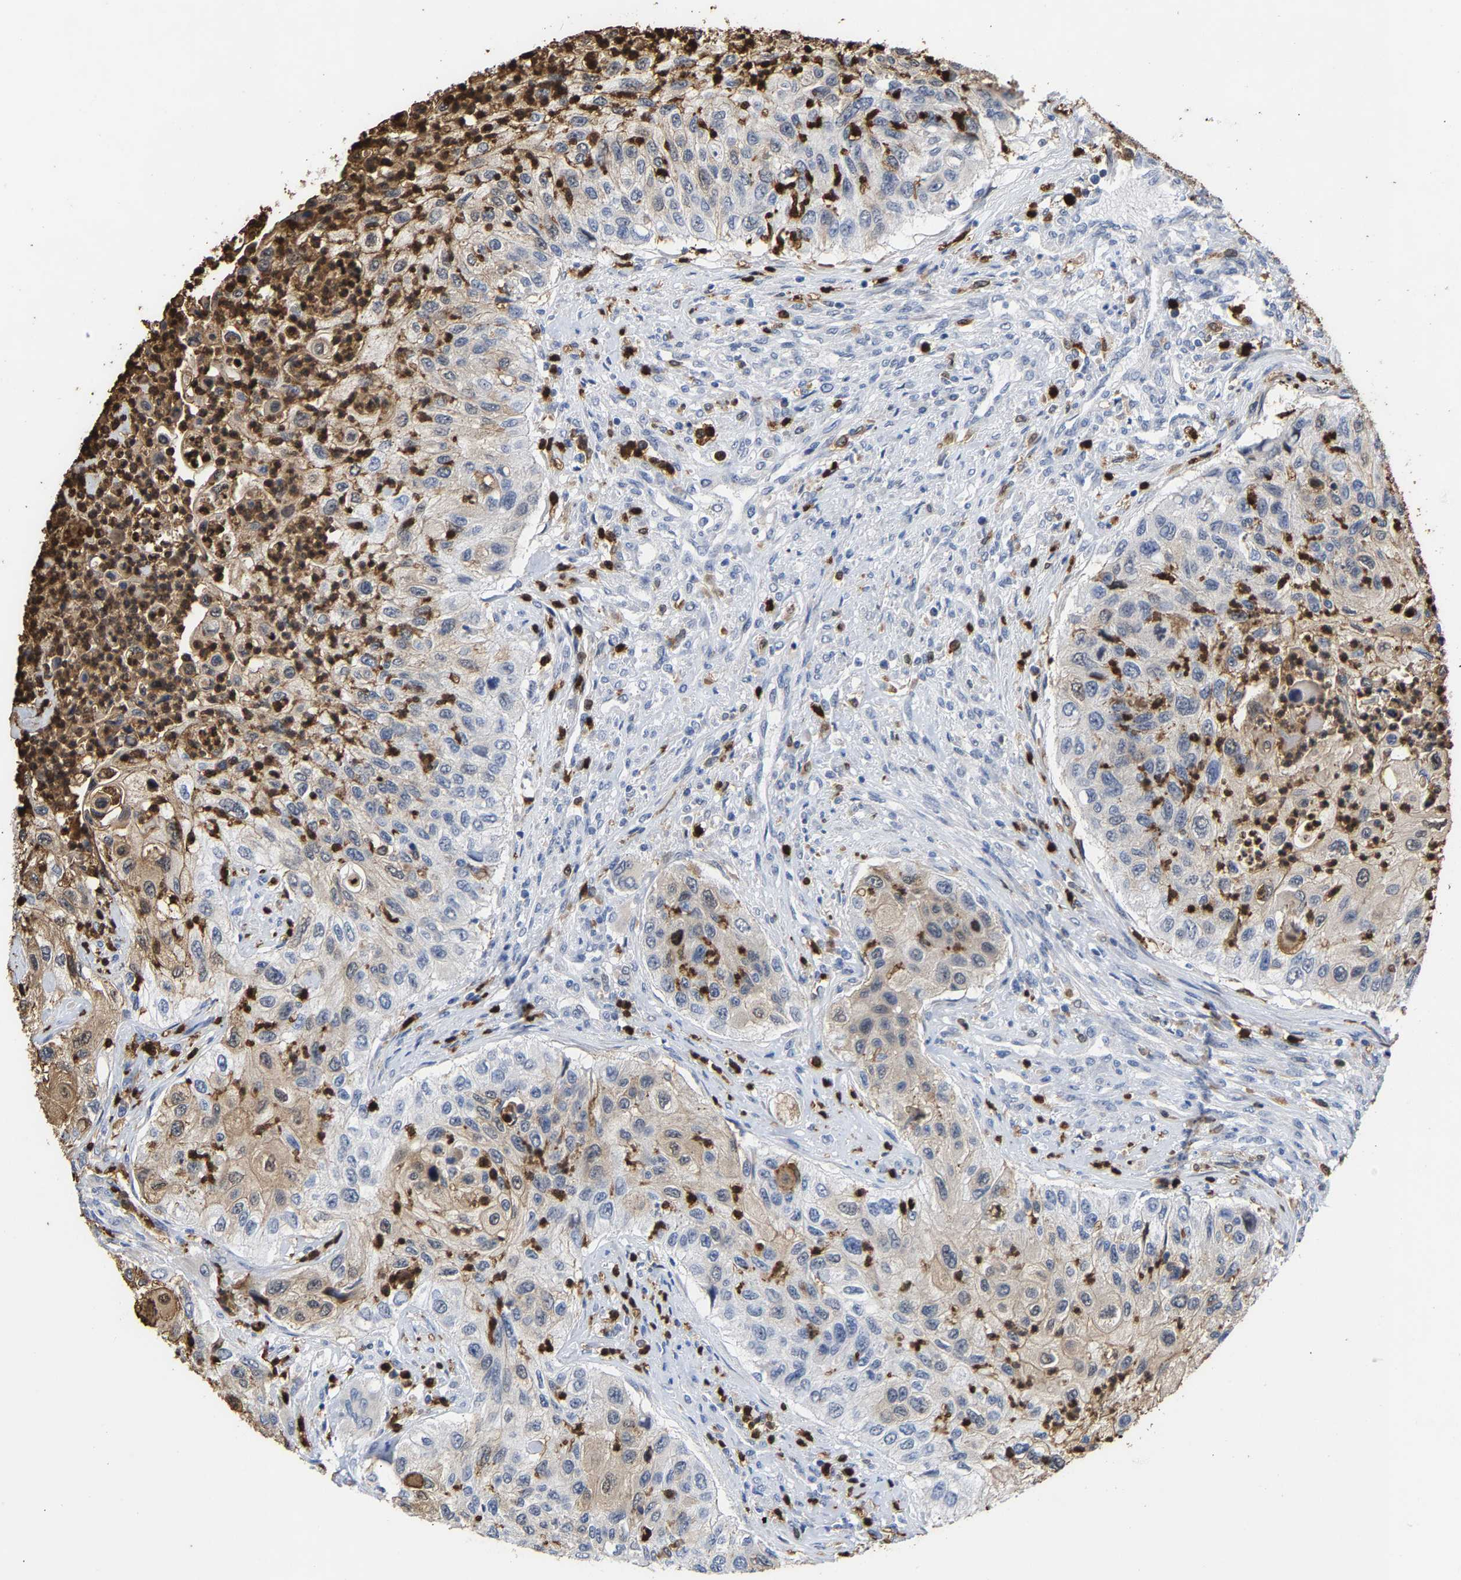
{"staining": {"intensity": "weak", "quantity": "<25%", "location": "cytoplasmic/membranous,nuclear"}, "tissue": "urothelial cancer", "cell_type": "Tumor cells", "image_type": "cancer", "snomed": [{"axis": "morphology", "description": "Urothelial carcinoma, High grade"}, {"axis": "topography", "description": "Urinary bladder"}], "caption": "A high-resolution image shows immunohistochemistry staining of urothelial cancer, which demonstrates no significant staining in tumor cells.", "gene": "TDRD7", "patient": {"sex": "female", "age": 60}}